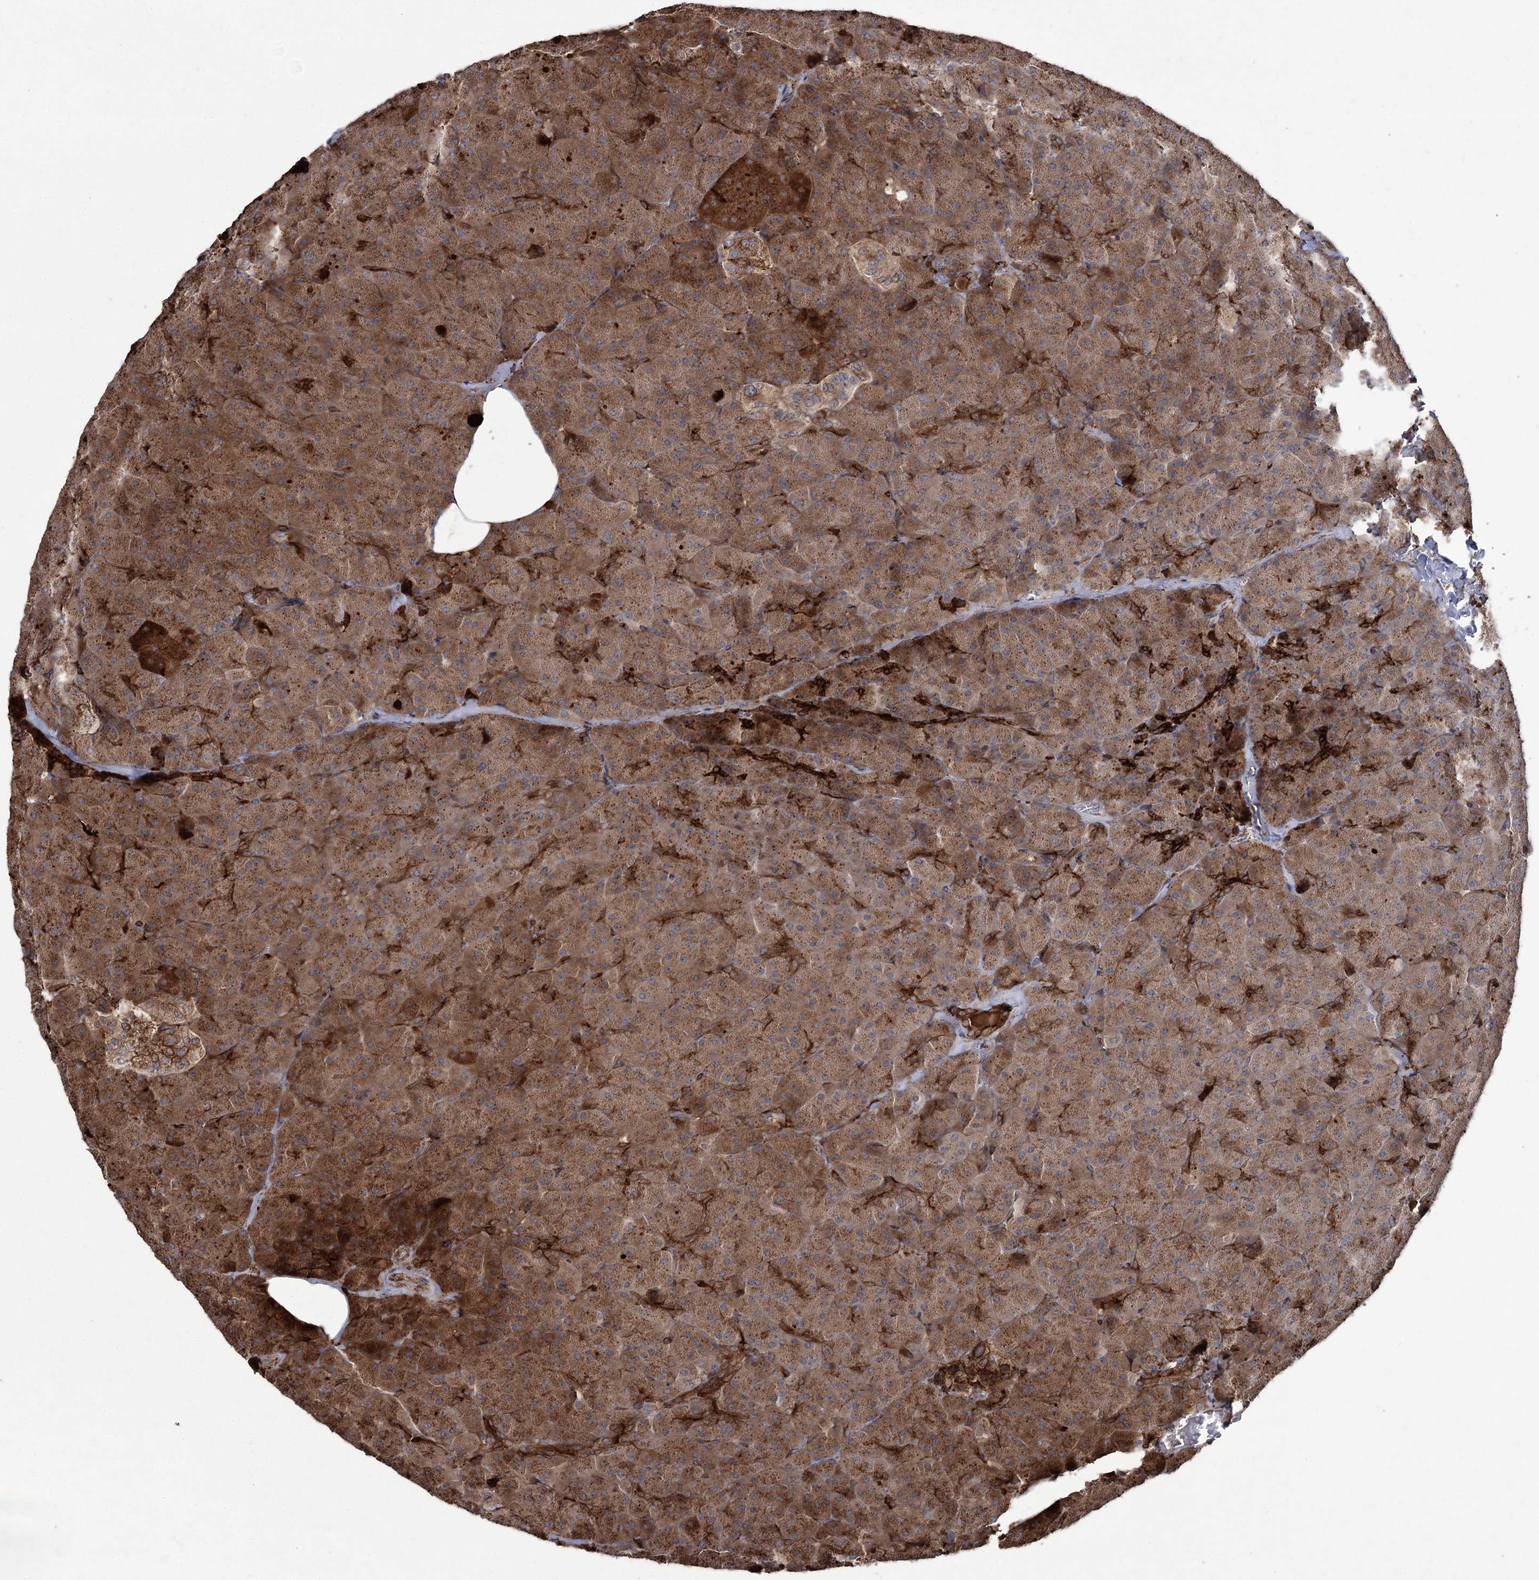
{"staining": {"intensity": "strong", "quantity": "25%-75%", "location": "cytoplasmic/membranous"}, "tissue": "pancreas", "cell_type": "Exocrine glandular cells", "image_type": "normal", "snomed": [{"axis": "morphology", "description": "Normal tissue, NOS"}, {"axis": "topography", "description": "Pancreas"}], "caption": "Immunohistochemistry (IHC) staining of unremarkable pancreas, which displays high levels of strong cytoplasmic/membranous expression in approximately 25%-75% of exocrine glandular cells indicating strong cytoplasmic/membranous protein expression. The staining was performed using DAB (3,3'-diaminobenzidine) (brown) for protein detection and nuclei were counterstained in hematoxylin (blue).", "gene": "DCUN1D4", "patient": {"sex": "male", "age": 36}}